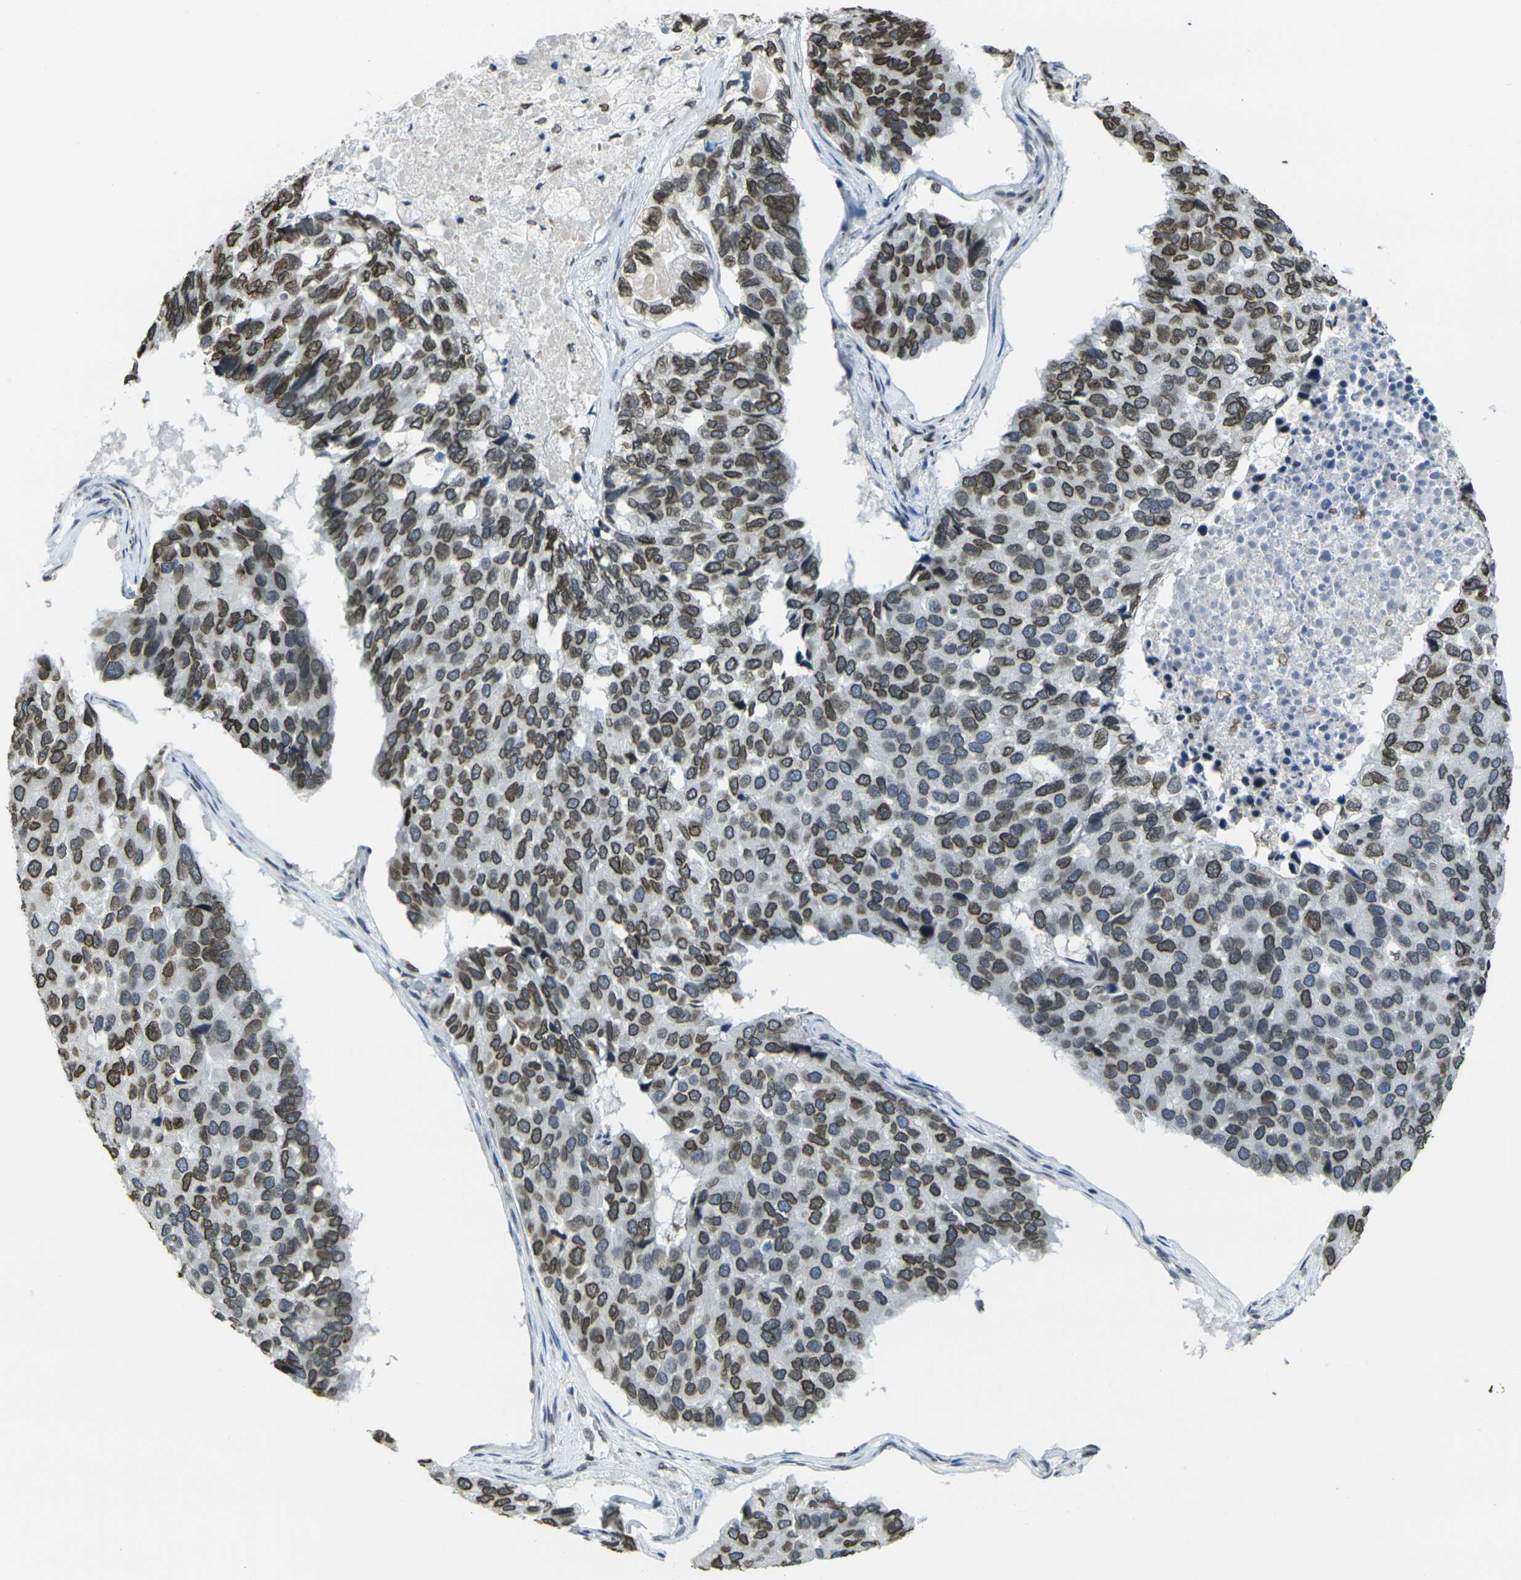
{"staining": {"intensity": "moderate", "quantity": ">75%", "location": "cytoplasmic/membranous,nuclear"}, "tissue": "pancreatic cancer", "cell_type": "Tumor cells", "image_type": "cancer", "snomed": [{"axis": "morphology", "description": "Adenocarcinoma, NOS"}, {"axis": "topography", "description": "Pancreas"}], "caption": "Immunohistochemical staining of human pancreatic cancer (adenocarcinoma) shows moderate cytoplasmic/membranous and nuclear protein positivity in about >75% of tumor cells.", "gene": "BRDT", "patient": {"sex": "male", "age": 50}}